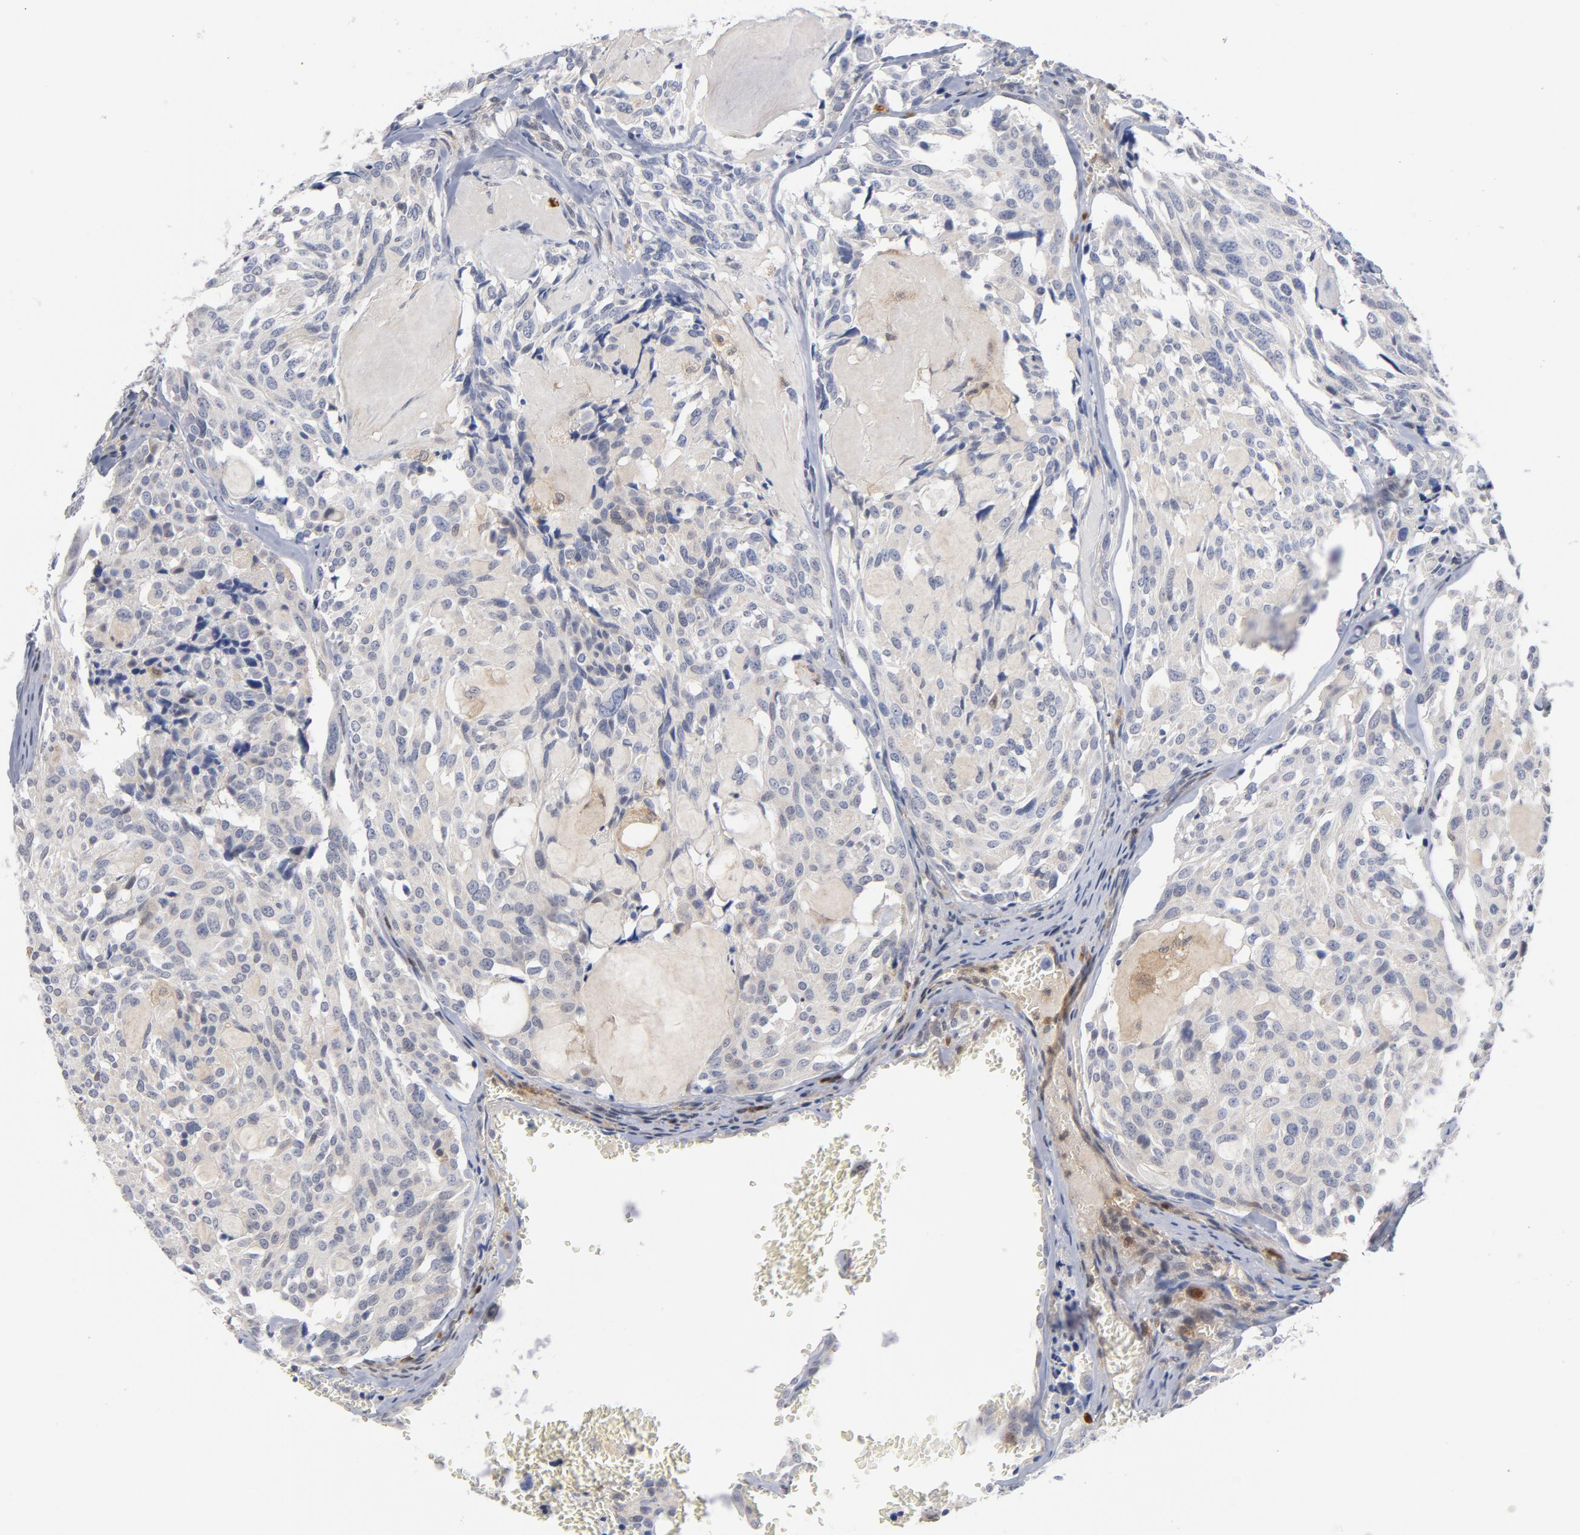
{"staining": {"intensity": "negative", "quantity": "none", "location": "none"}, "tissue": "thyroid cancer", "cell_type": "Tumor cells", "image_type": "cancer", "snomed": [{"axis": "morphology", "description": "Carcinoma, NOS"}, {"axis": "morphology", "description": "Carcinoid, malignant, NOS"}, {"axis": "topography", "description": "Thyroid gland"}], "caption": "DAB (3,3'-diaminobenzidine) immunohistochemical staining of human thyroid carcinoid (malignant) exhibits no significant positivity in tumor cells.", "gene": "TRADD", "patient": {"sex": "male", "age": 33}}